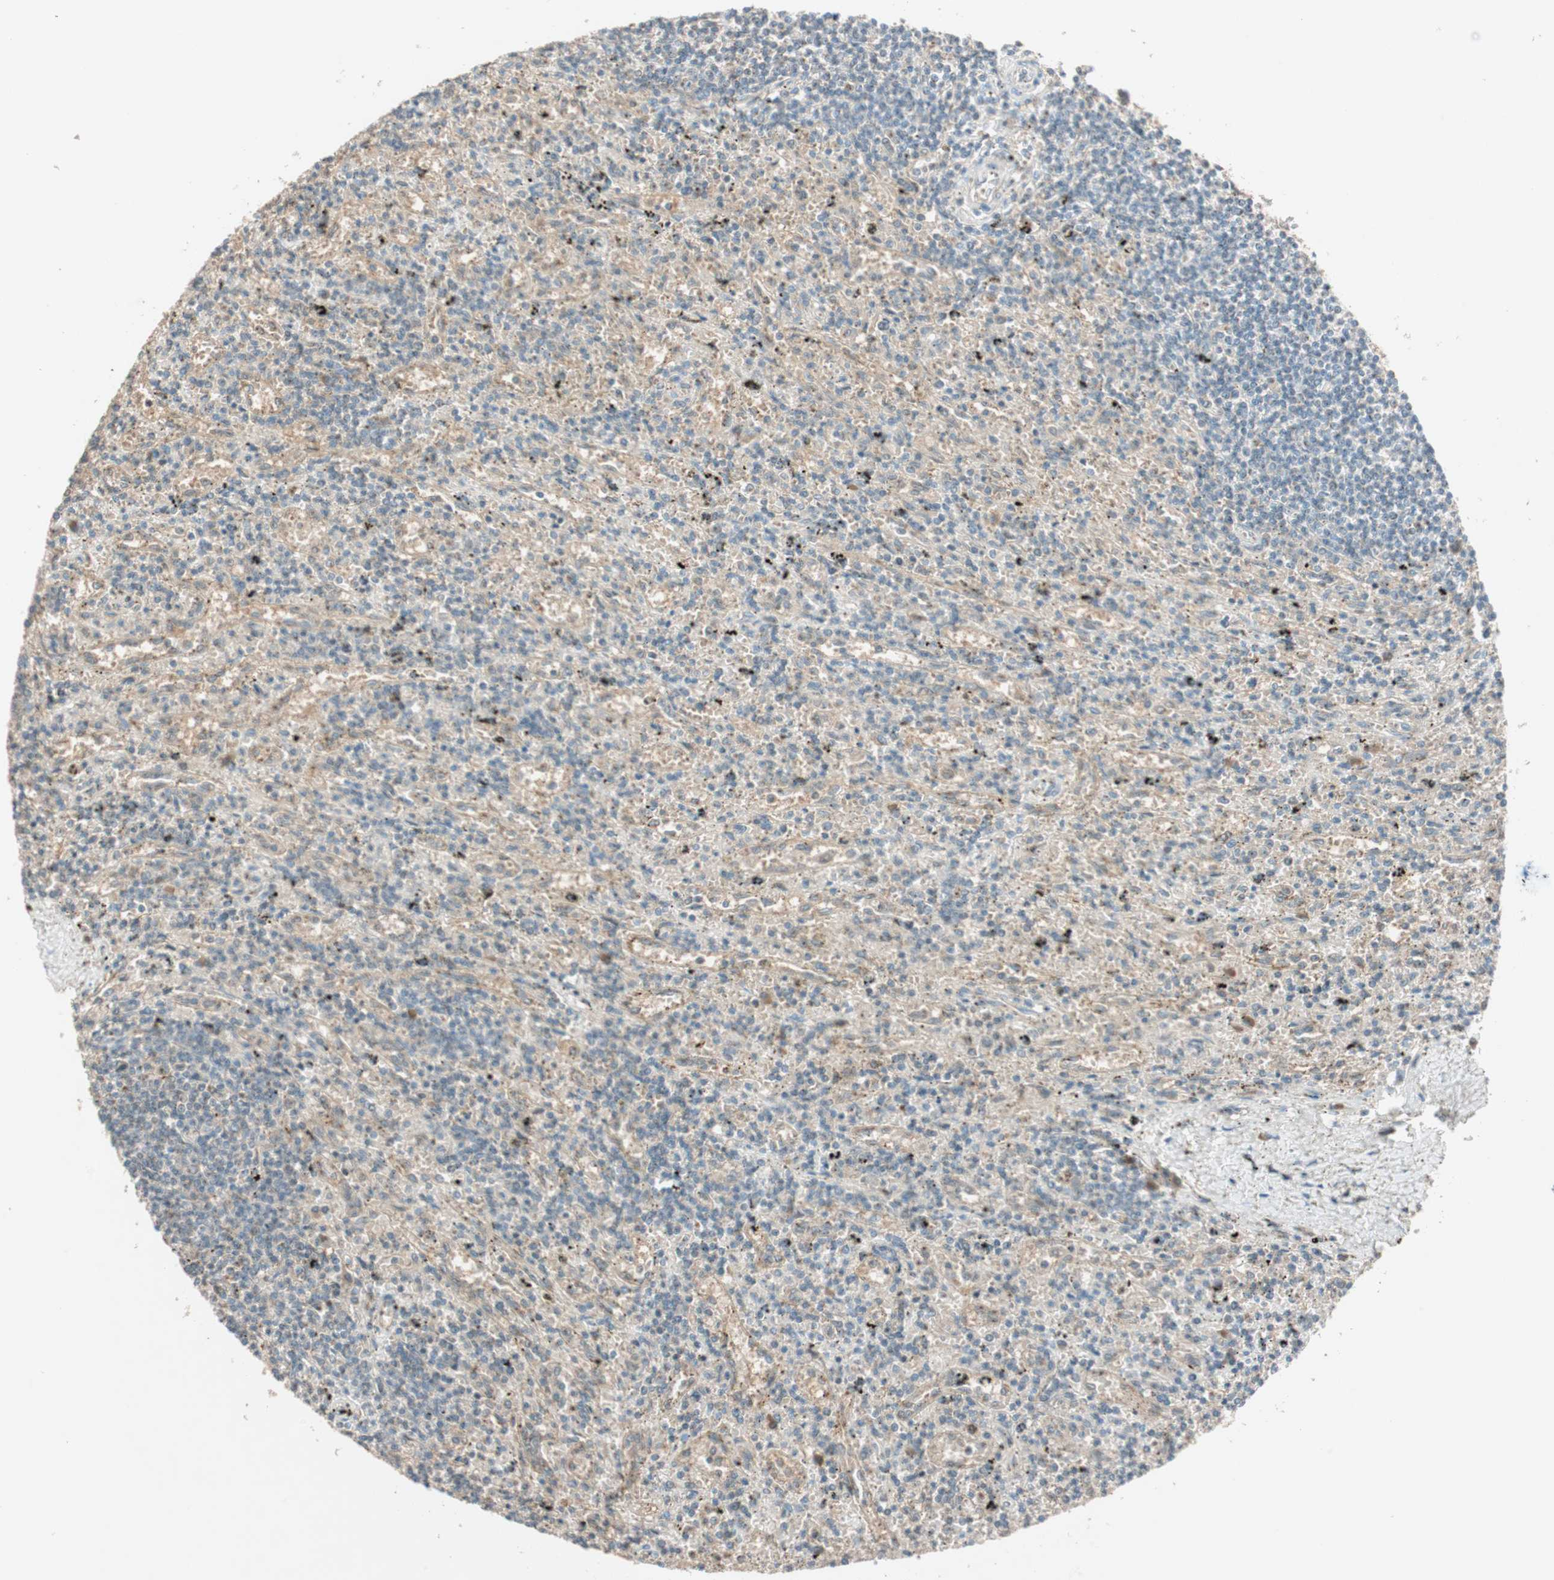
{"staining": {"intensity": "weak", "quantity": "25%-75%", "location": "cytoplasmic/membranous"}, "tissue": "lymphoma", "cell_type": "Tumor cells", "image_type": "cancer", "snomed": [{"axis": "morphology", "description": "Malignant lymphoma, non-Hodgkin's type, Low grade"}, {"axis": "topography", "description": "Spleen"}], "caption": "Immunohistochemical staining of lymphoma displays low levels of weak cytoplasmic/membranous staining in approximately 25%-75% of tumor cells.", "gene": "SEC16A", "patient": {"sex": "male", "age": 76}}